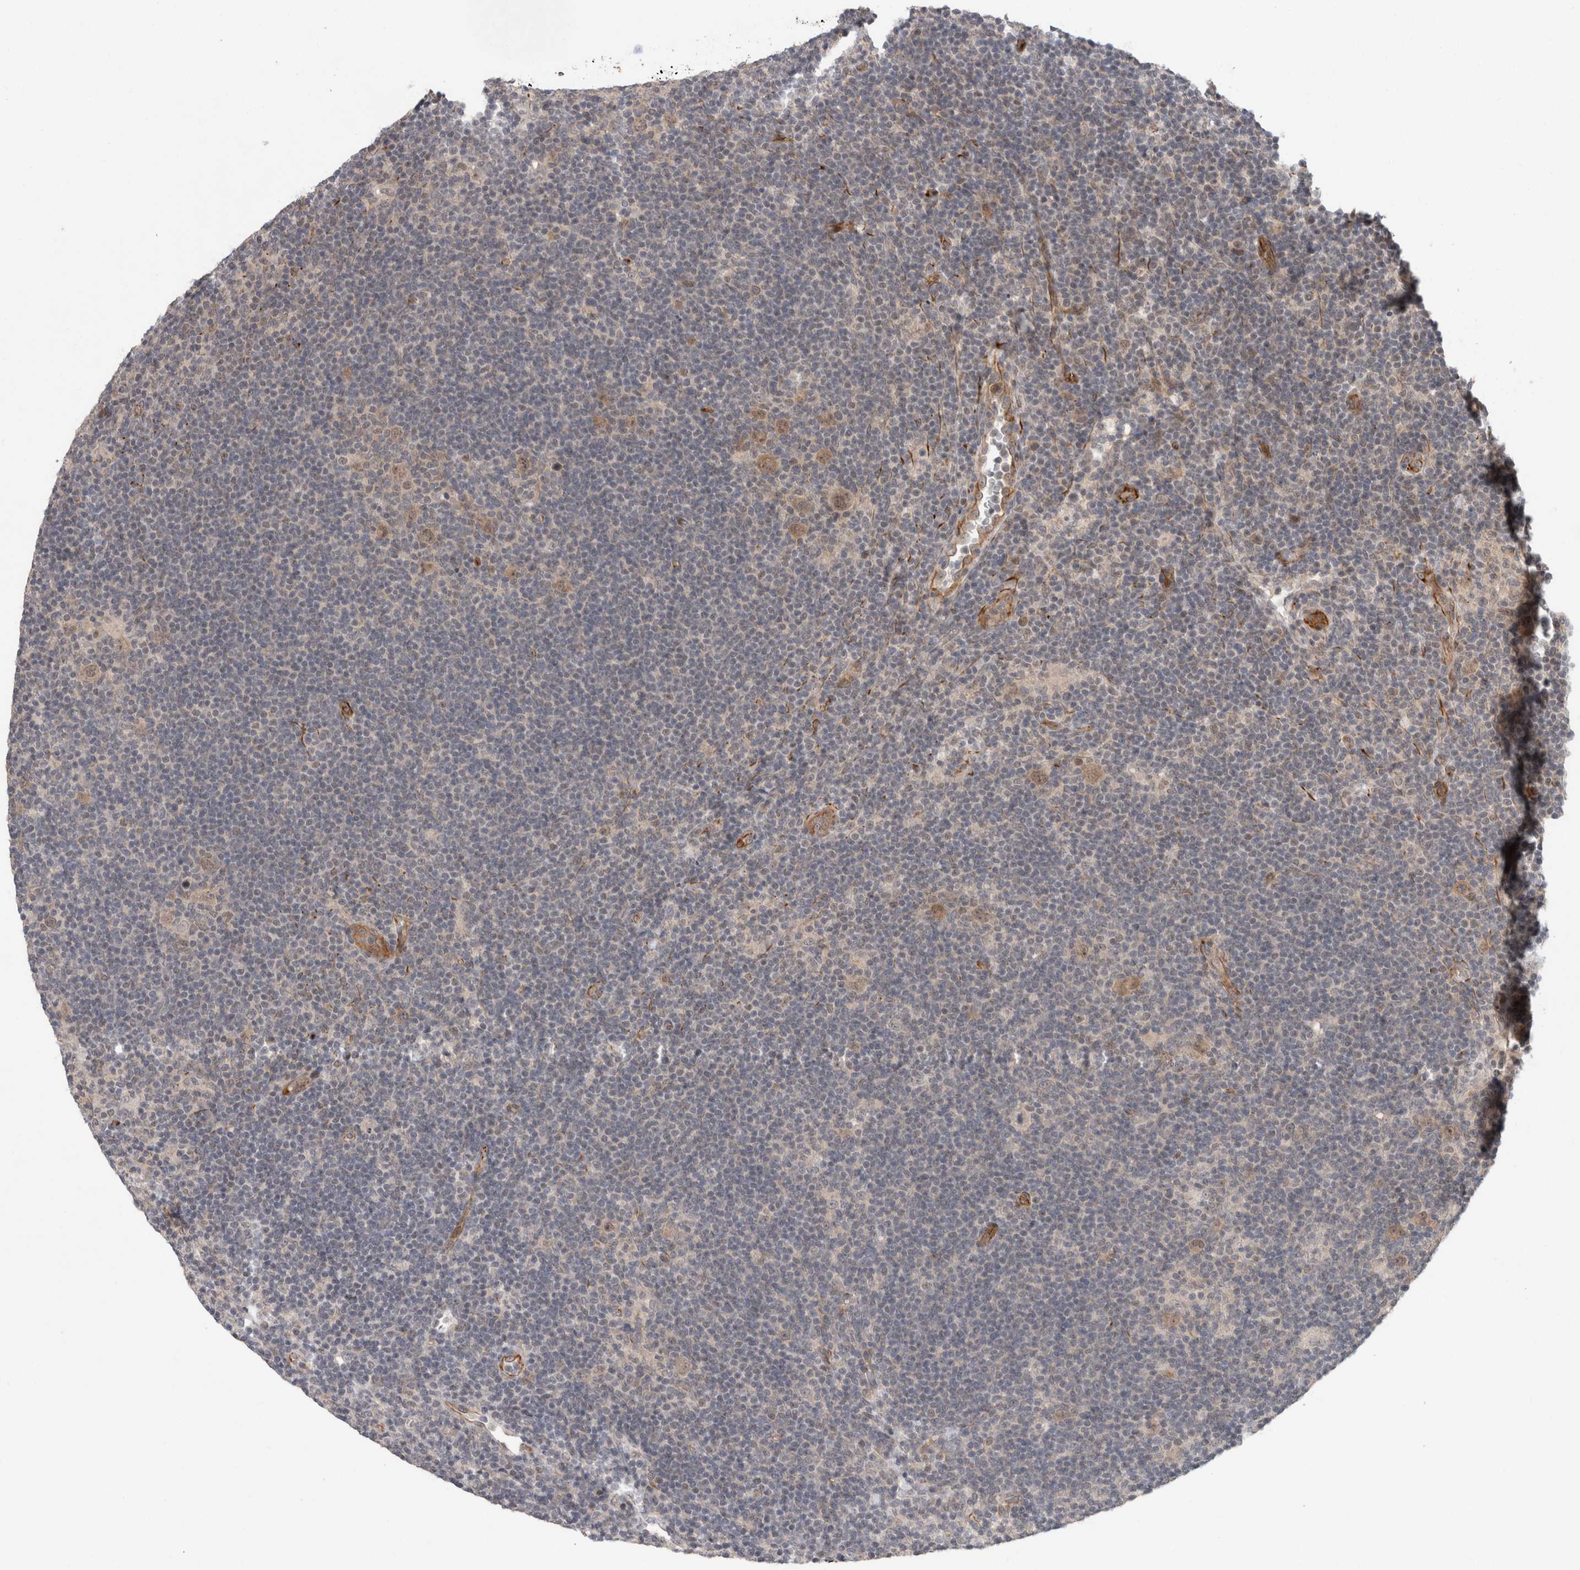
{"staining": {"intensity": "weak", "quantity": ">75%", "location": "cytoplasmic/membranous"}, "tissue": "lymphoma", "cell_type": "Tumor cells", "image_type": "cancer", "snomed": [{"axis": "morphology", "description": "Hodgkin's disease, NOS"}, {"axis": "topography", "description": "Lymph node"}], "caption": "A histopathology image of Hodgkin's disease stained for a protein shows weak cytoplasmic/membranous brown staining in tumor cells.", "gene": "CRISPLD1", "patient": {"sex": "female", "age": 57}}